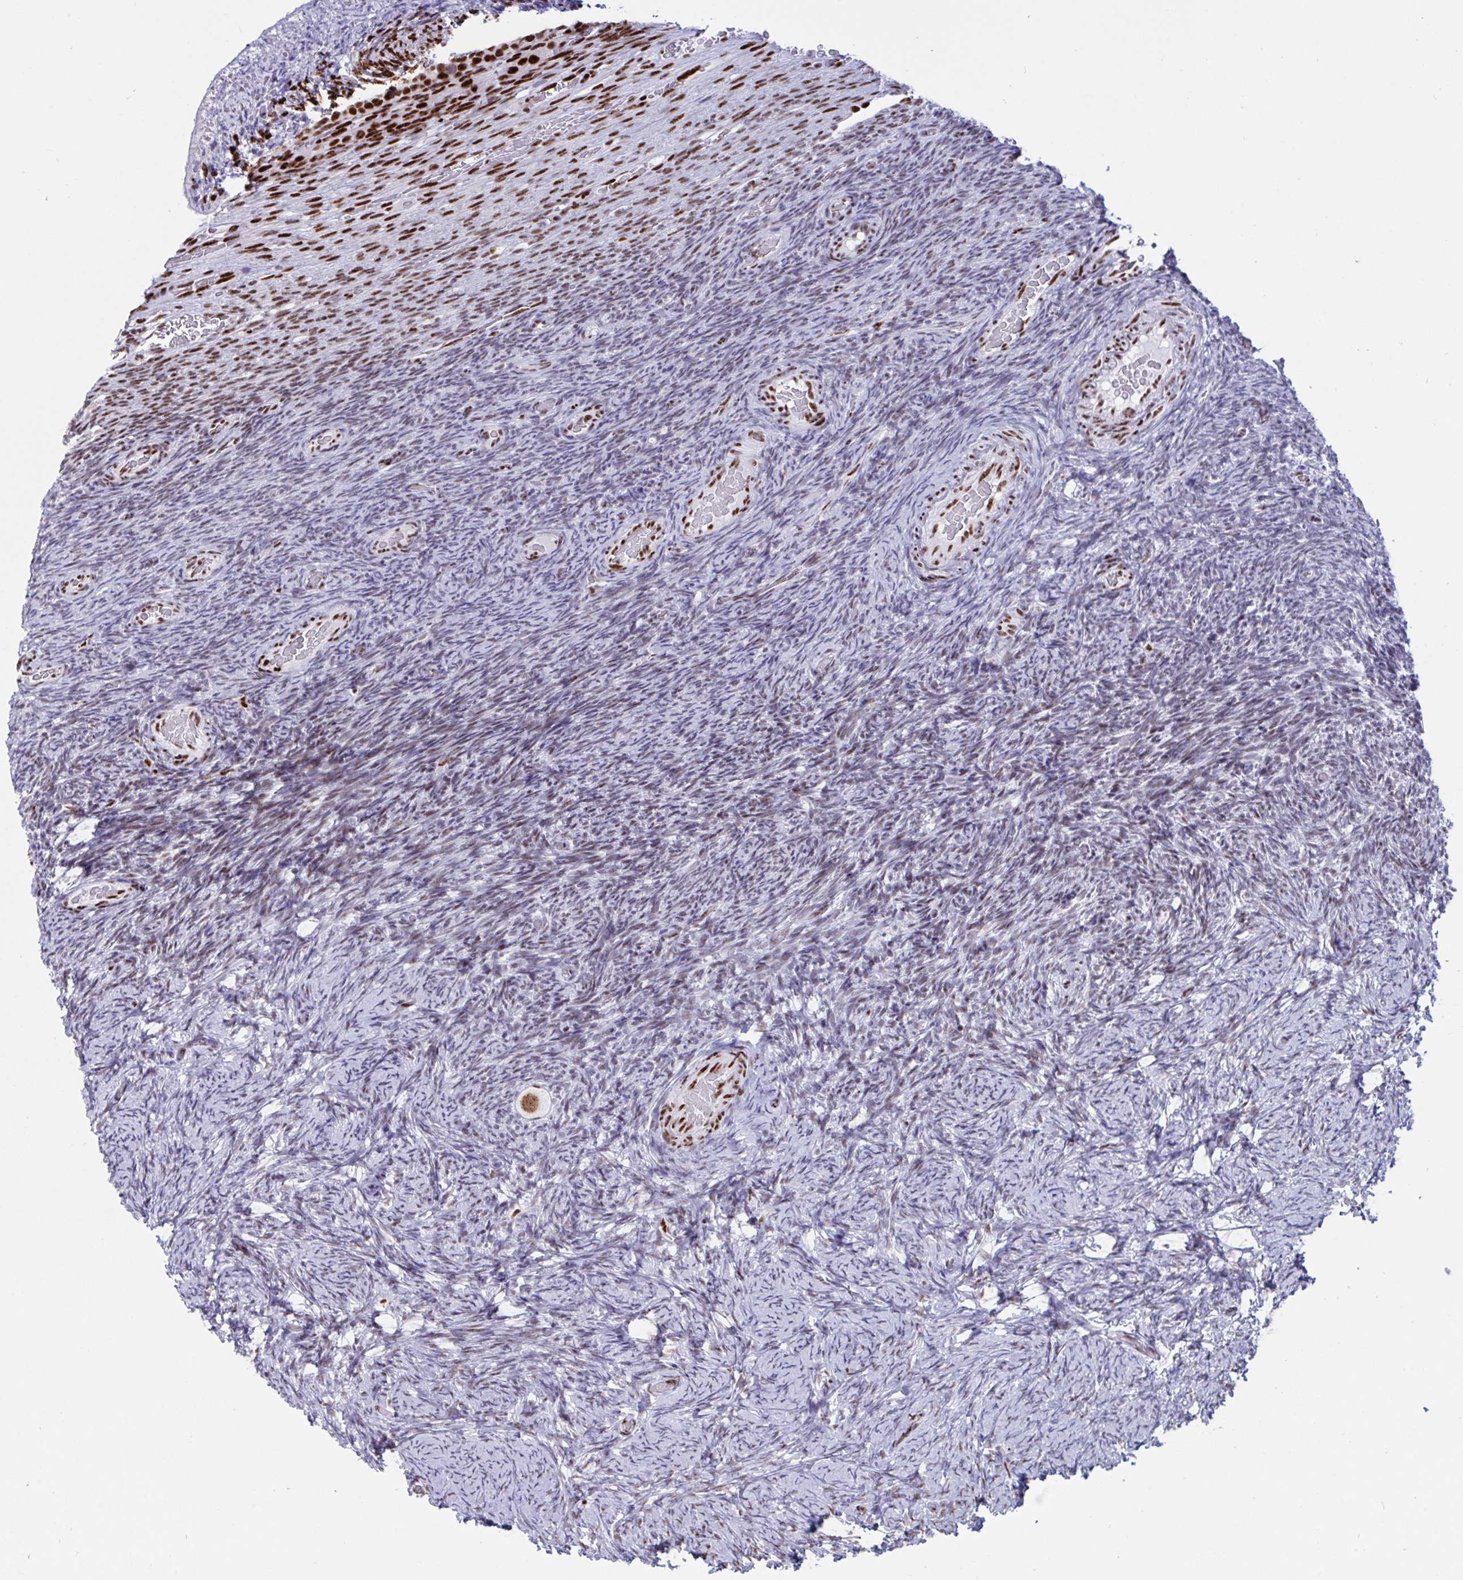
{"staining": {"intensity": "moderate", "quantity": ">75%", "location": "nuclear"}, "tissue": "ovary", "cell_type": "Follicle cells", "image_type": "normal", "snomed": [{"axis": "morphology", "description": "Normal tissue, NOS"}, {"axis": "topography", "description": "Ovary"}], "caption": "Ovary stained with immunohistochemistry demonstrates moderate nuclear positivity in about >75% of follicle cells. The protein of interest is shown in brown color, while the nuclei are stained blue.", "gene": "IKZF2", "patient": {"sex": "female", "age": 34}}